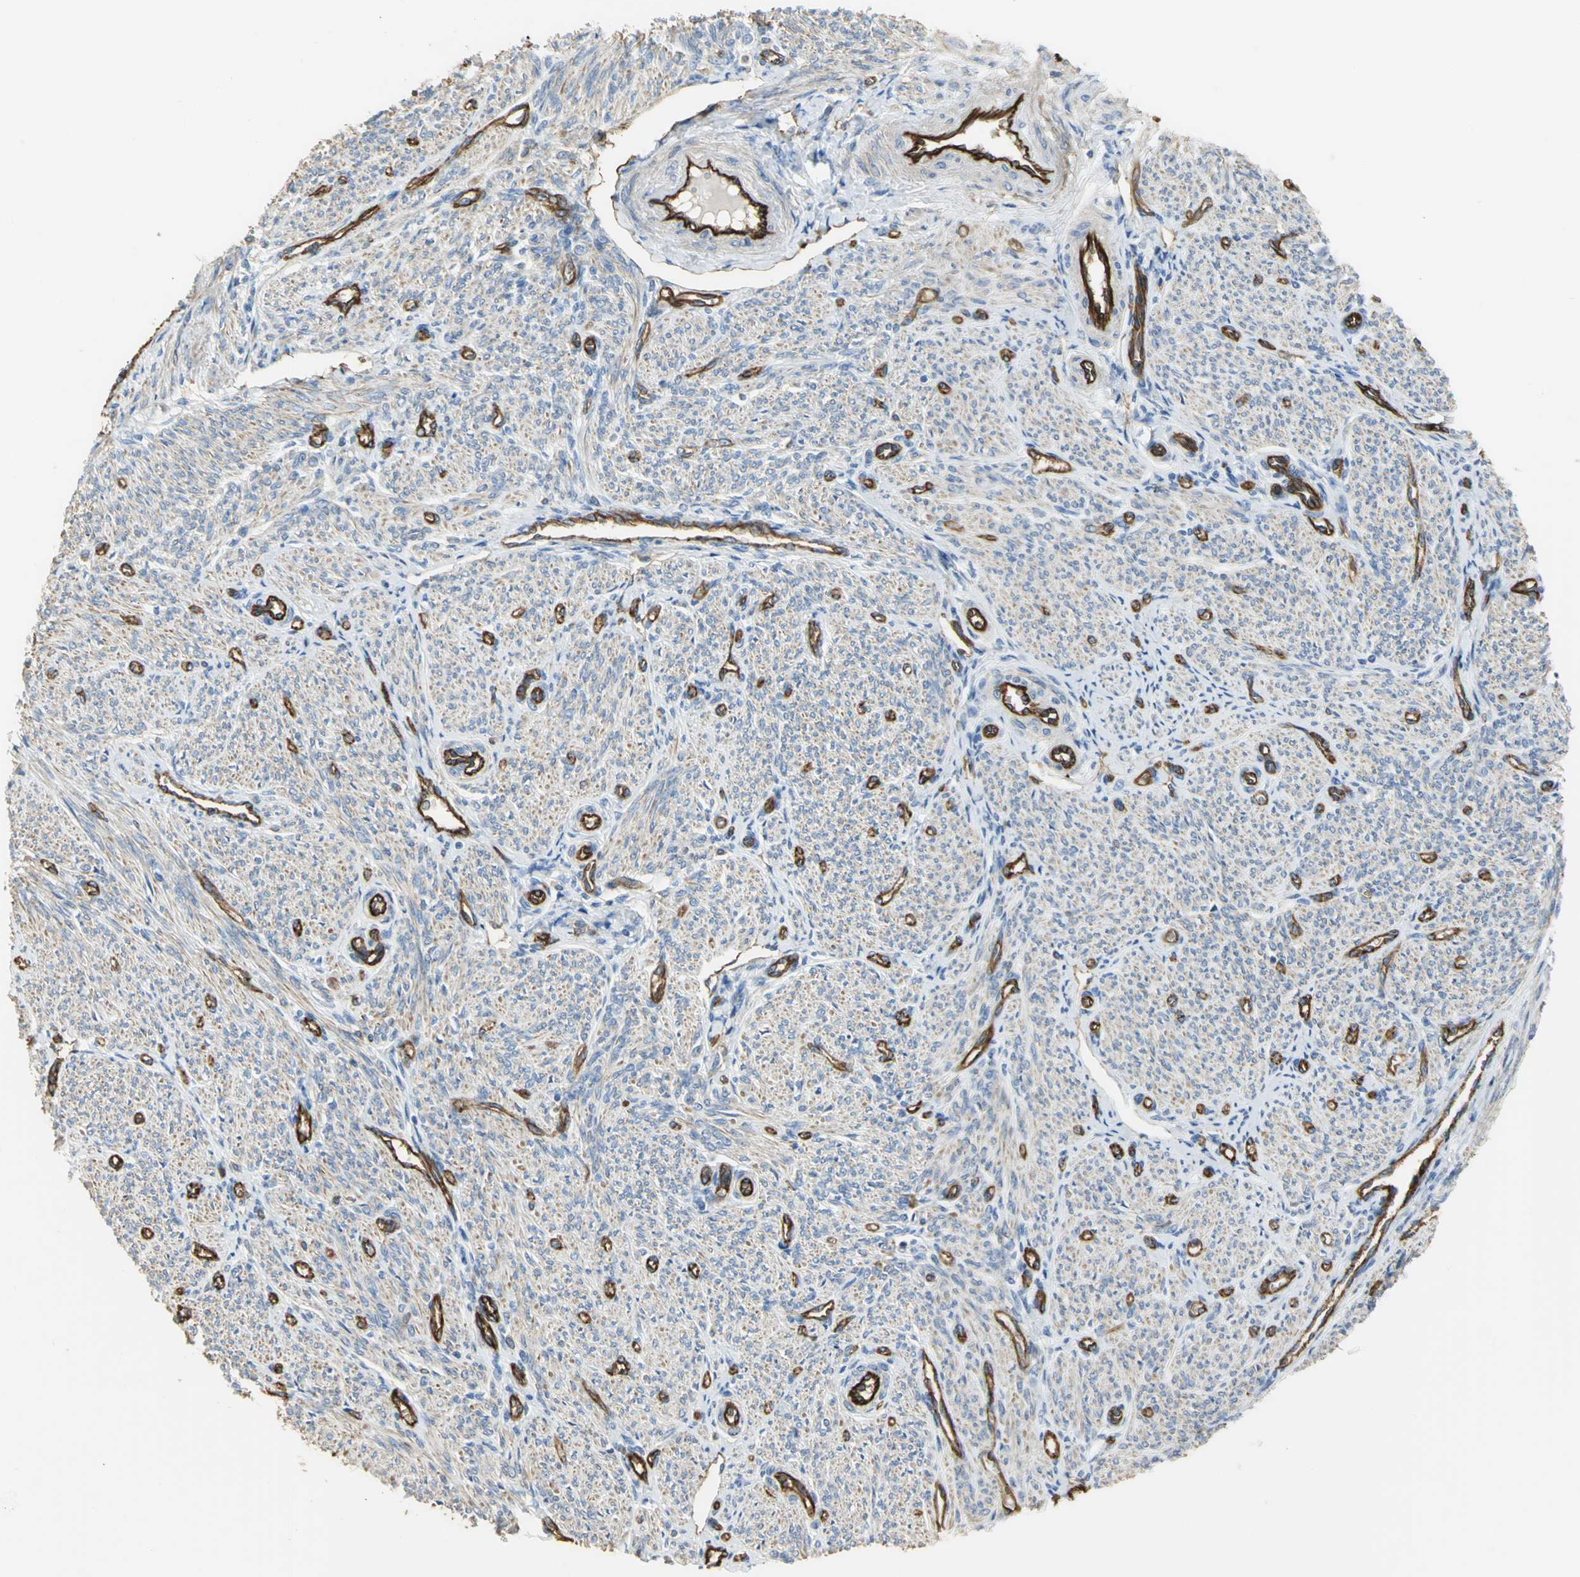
{"staining": {"intensity": "weak", "quantity": "25%-75%", "location": "cytoplasmic/membranous"}, "tissue": "smooth muscle", "cell_type": "Smooth muscle cells", "image_type": "normal", "snomed": [{"axis": "morphology", "description": "Normal tissue, NOS"}, {"axis": "topography", "description": "Smooth muscle"}], "caption": "DAB immunohistochemical staining of benign human smooth muscle shows weak cytoplasmic/membranous protein staining in about 25%-75% of smooth muscle cells. The staining is performed using DAB (3,3'-diaminobenzidine) brown chromogen to label protein expression. The nuclei are counter-stained blue using hematoxylin.", "gene": "FLNB", "patient": {"sex": "female", "age": 65}}